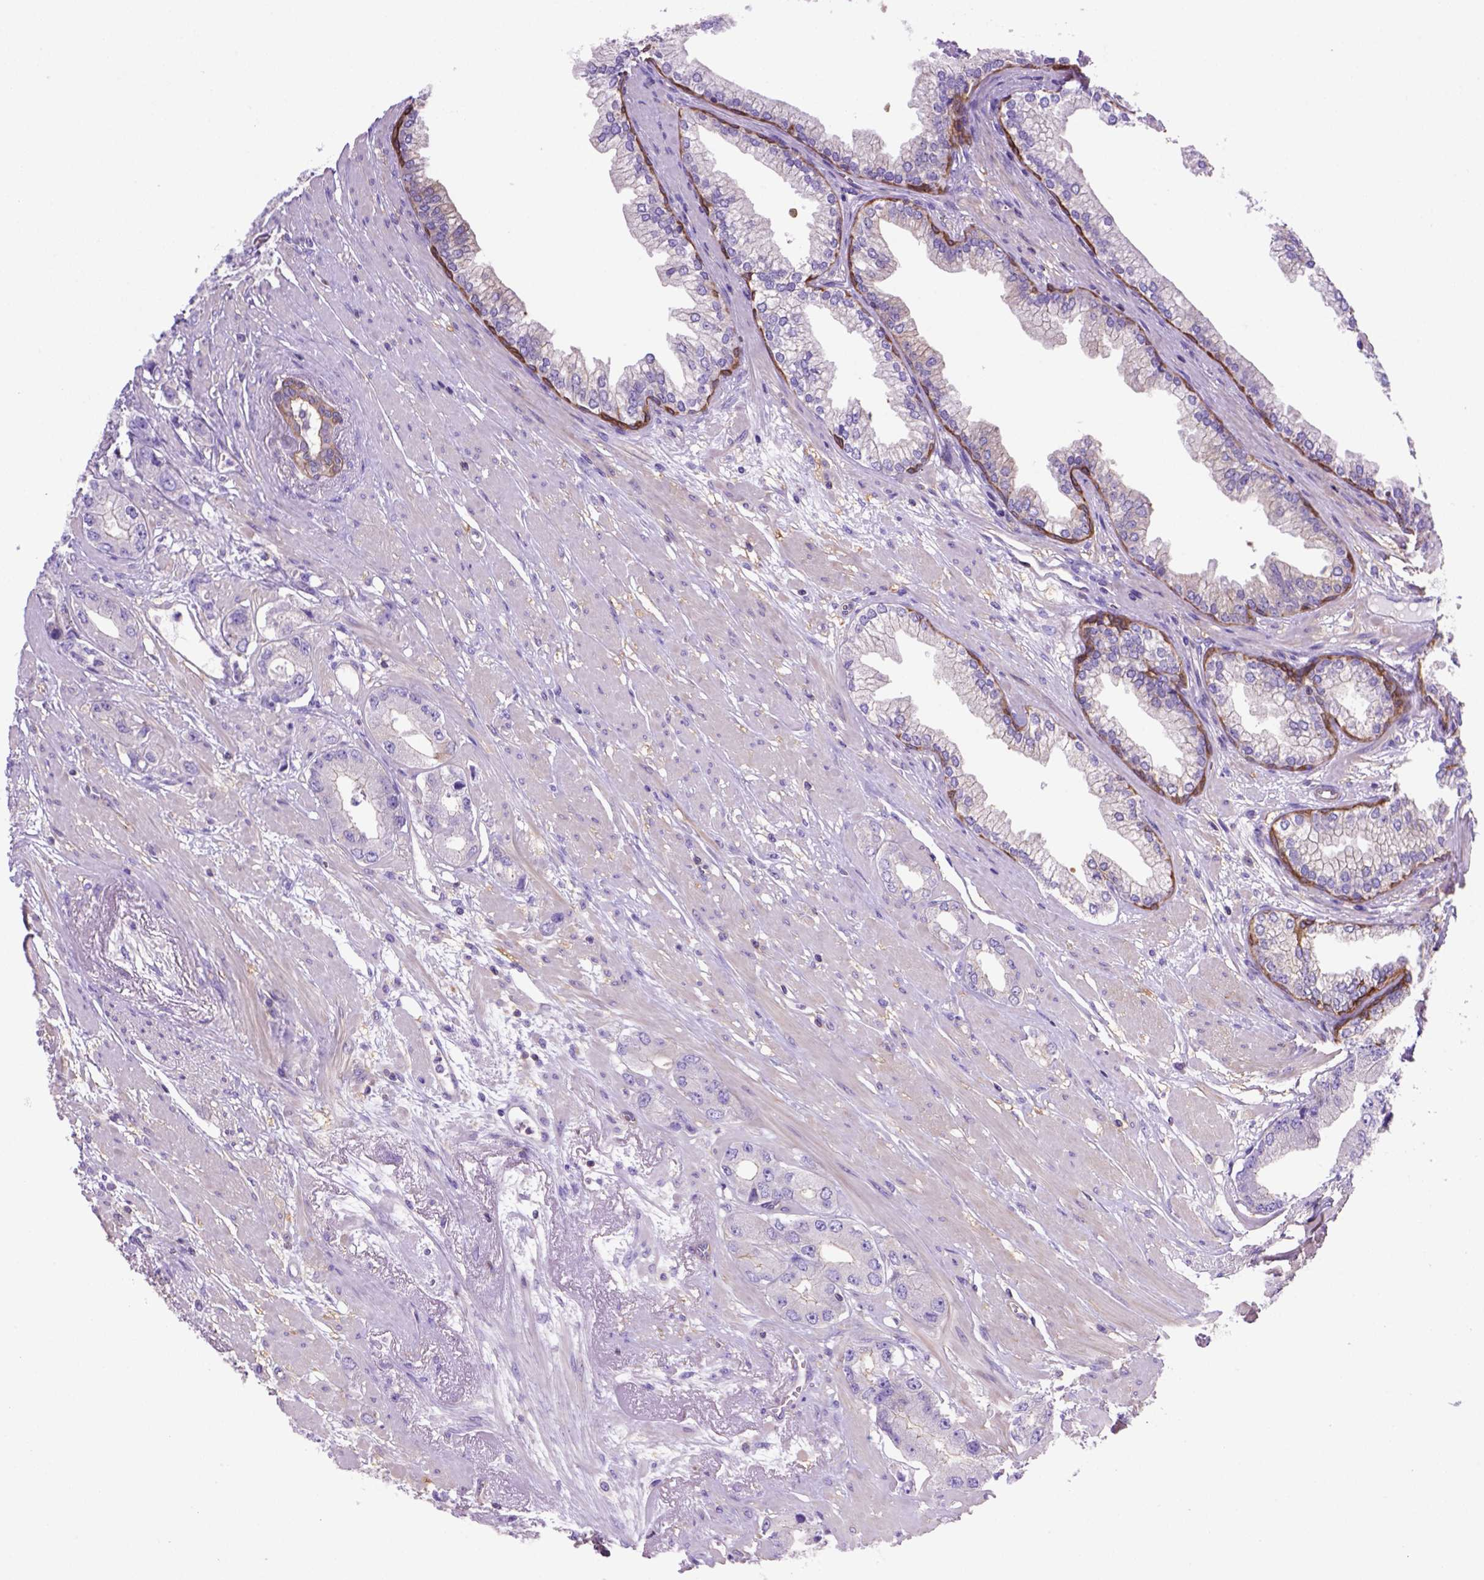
{"staining": {"intensity": "negative", "quantity": "none", "location": "none"}, "tissue": "prostate cancer", "cell_type": "Tumor cells", "image_type": "cancer", "snomed": [{"axis": "morphology", "description": "Adenocarcinoma, Low grade"}, {"axis": "topography", "description": "Prostate"}], "caption": "Immunohistochemical staining of human adenocarcinoma (low-grade) (prostate) reveals no significant expression in tumor cells.", "gene": "PEX12", "patient": {"sex": "male", "age": 60}}